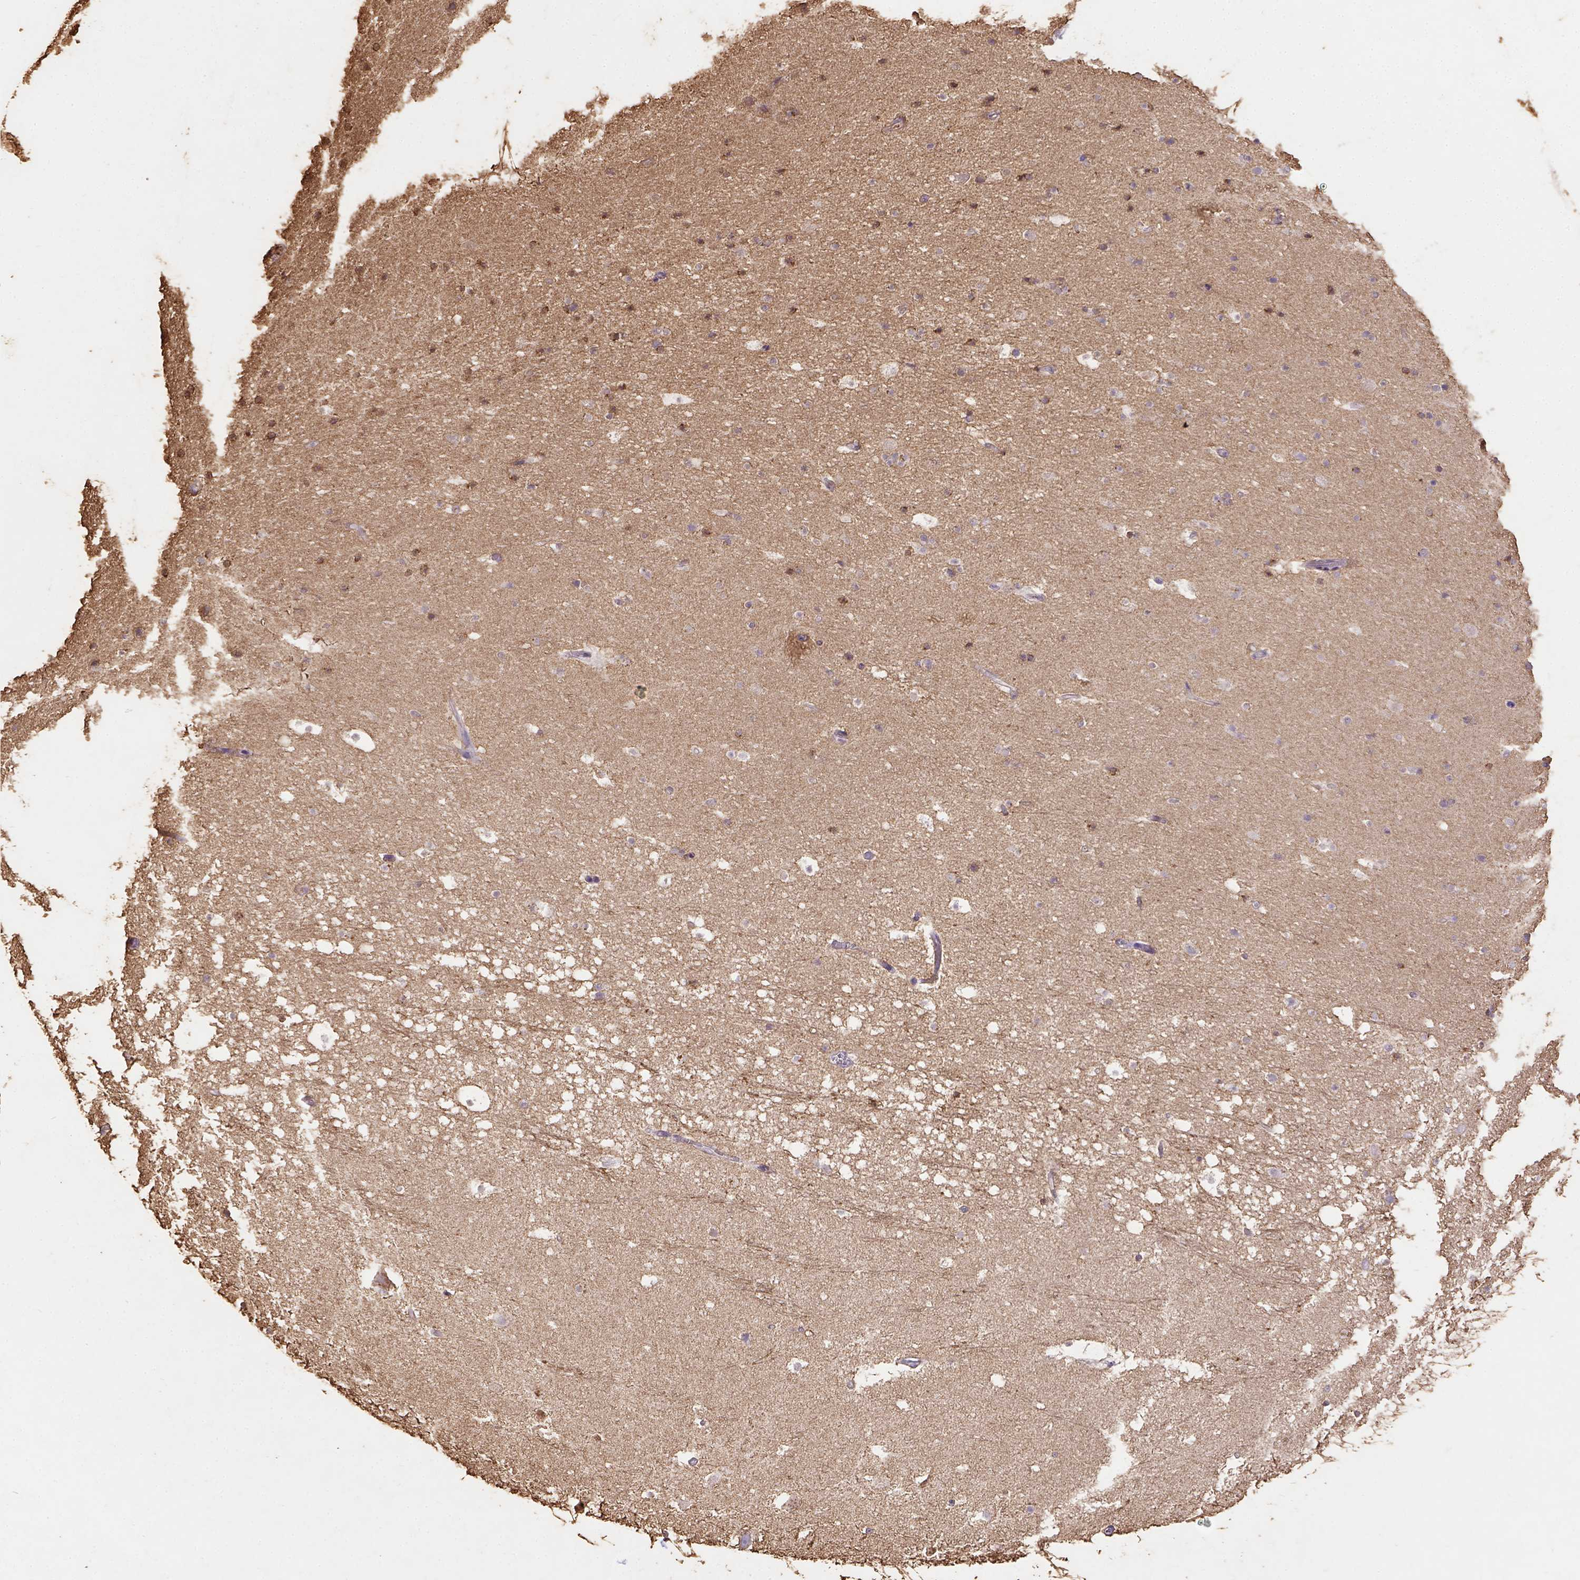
{"staining": {"intensity": "strong", "quantity": "25%-75%", "location": "cytoplasmic/membranous"}, "tissue": "hippocampus", "cell_type": "Glial cells", "image_type": "normal", "snomed": [{"axis": "morphology", "description": "Normal tissue, NOS"}, {"axis": "topography", "description": "Hippocampus"}], "caption": "This image demonstrates unremarkable hippocampus stained with immunohistochemistry to label a protein in brown. The cytoplasmic/membranous of glial cells show strong positivity for the protein. Nuclei are counter-stained blue.", "gene": "B3GAT1", "patient": {"sex": "male", "age": 26}}